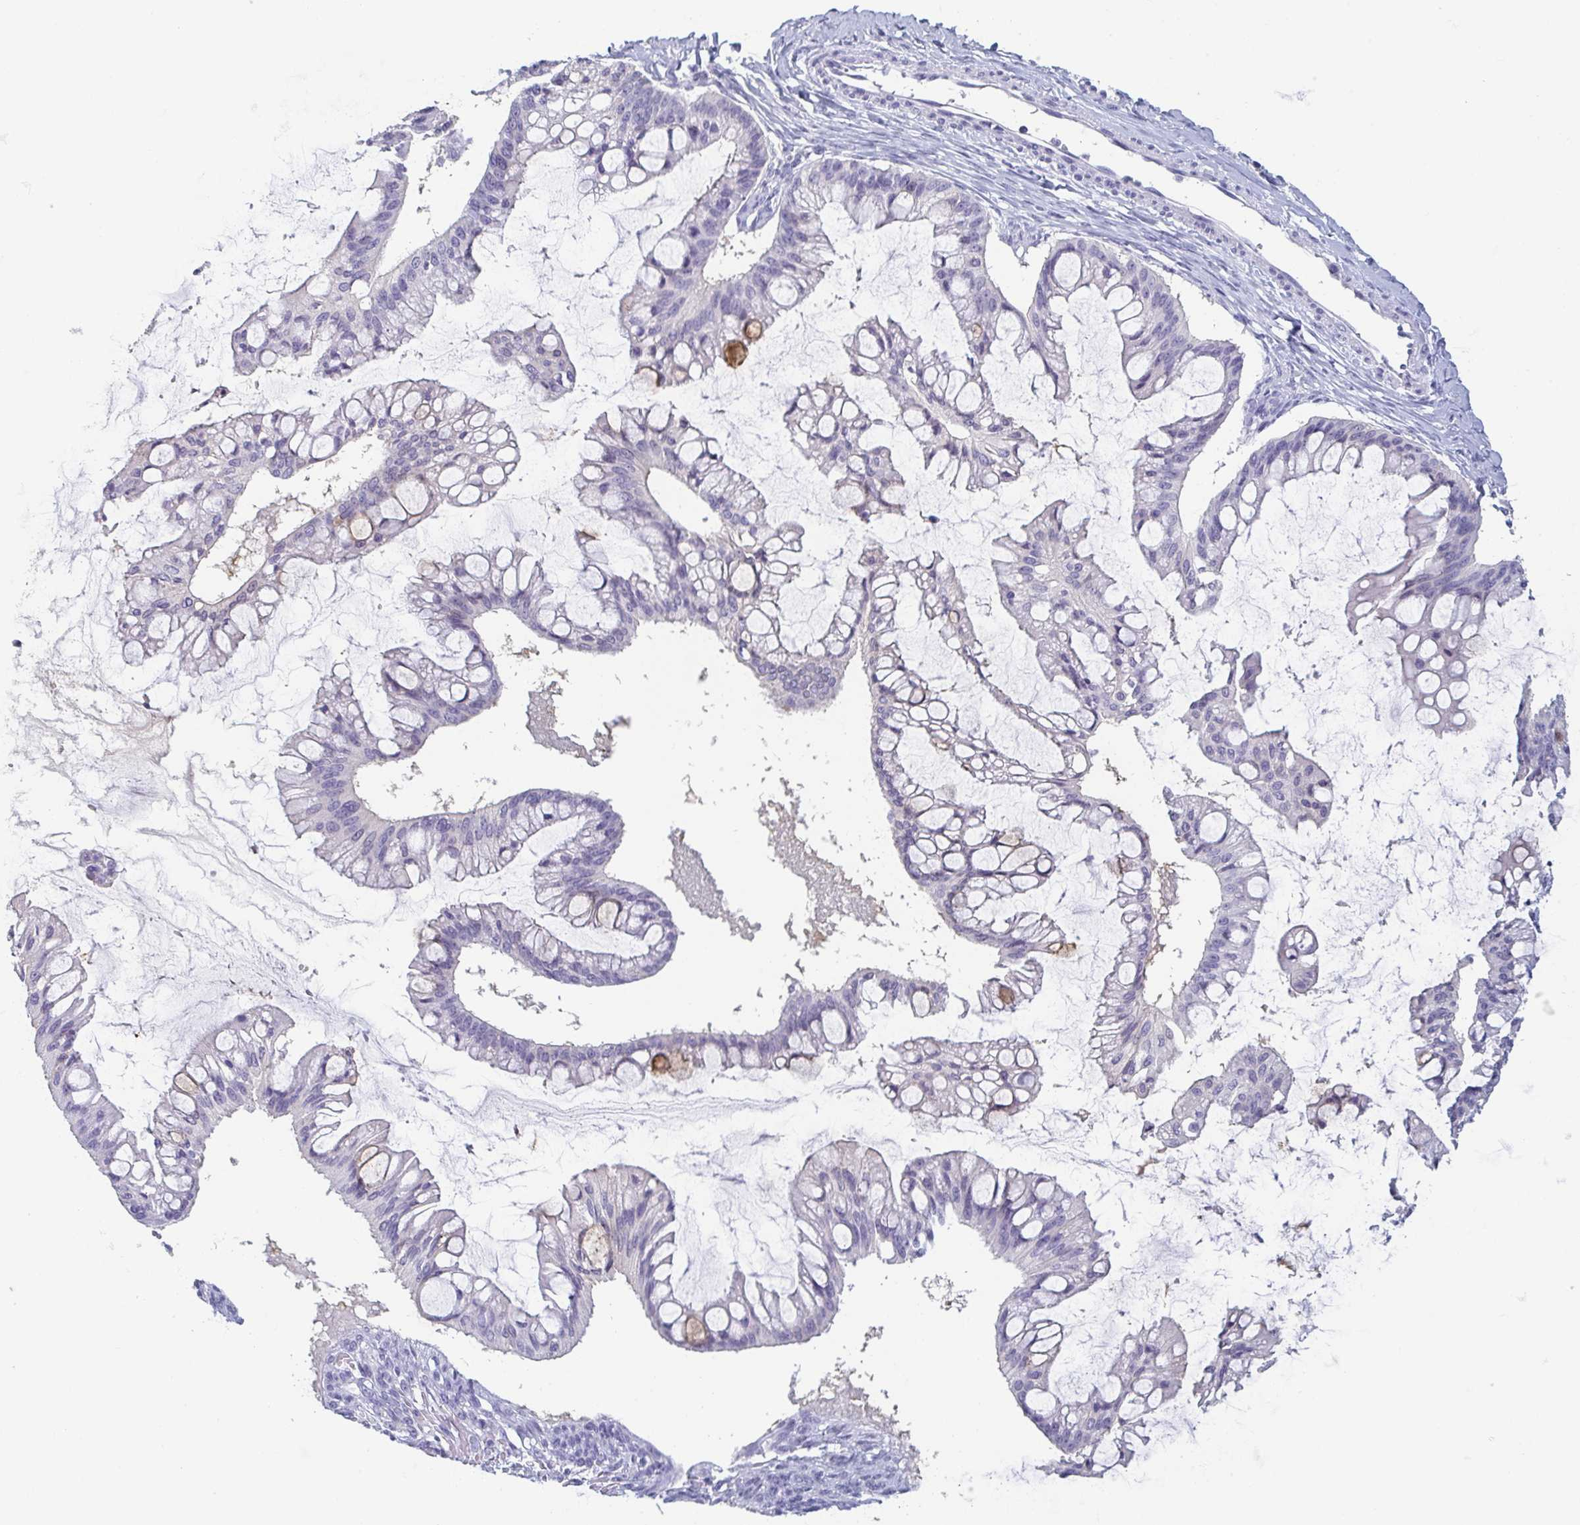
{"staining": {"intensity": "negative", "quantity": "none", "location": "none"}, "tissue": "ovarian cancer", "cell_type": "Tumor cells", "image_type": "cancer", "snomed": [{"axis": "morphology", "description": "Cystadenocarcinoma, mucinous, NOS"}, {"axis": "topography", "description": "Ovary"}], "caption": "This image is of ovarian mucinous cystadenocarcinoma stained with immunohistochemistry (IHC) to label a protein in brown with the nuclei are counter-stained blue. There is no staining in tumor cells.", "gene": "ITLN1", "patient": {"sex": "female", "age": 73}}